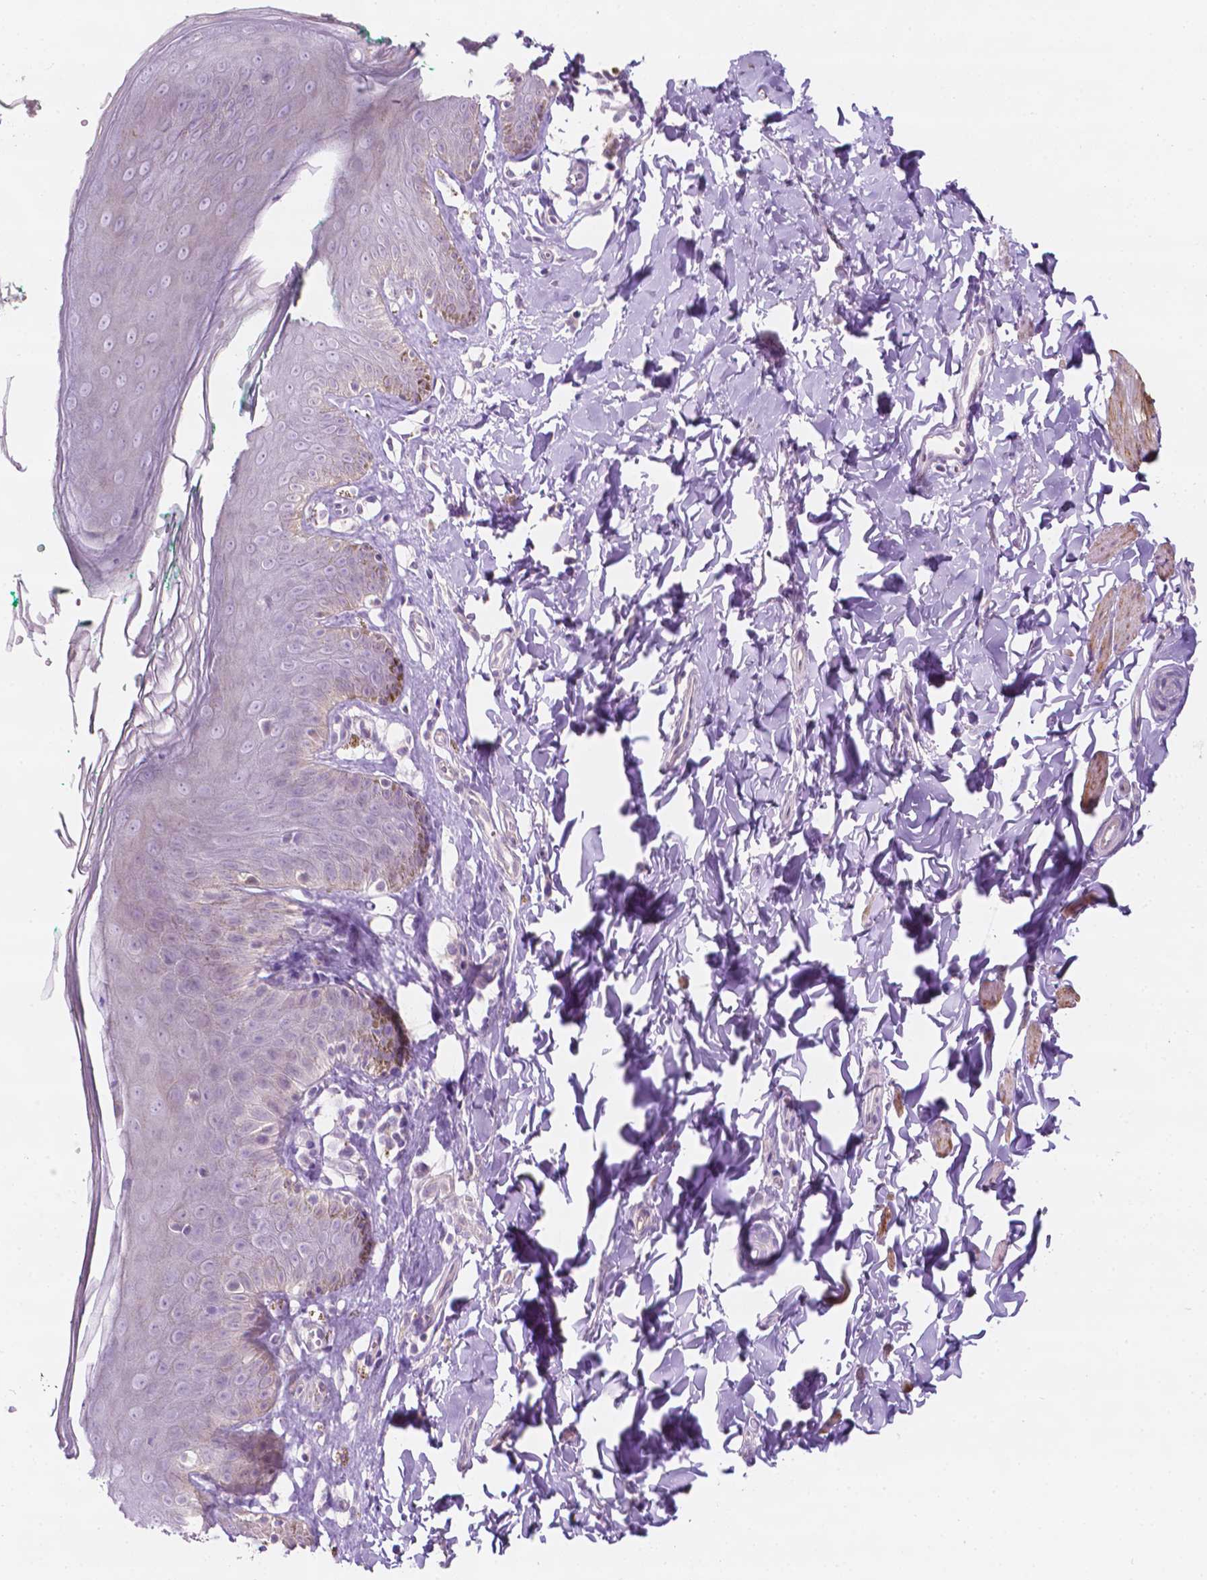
{"staining": {"intensity": "moderate", "quantity": "<25%", "location": "cytoplasmic/membranous"}, "tissue": "skin", "cell_type": "Epidermal cells", "image_type": "normal", "snomed": [{"axis": "morphology", "description": "Normal tissue, NOS"}, {"axis": "topography", "description": "Vulva"}, {"axis": "topography", "description": "Peripheral nerve tissue"}], "caption": "Immunohistochemistry of unremarkable human skin reveals low levels of moderate cytoplasmic/membranous positivity in about <25% of epidermal cells.", "gene": "NOS1AP", "patient": {"sex": "female", "age": 66}}